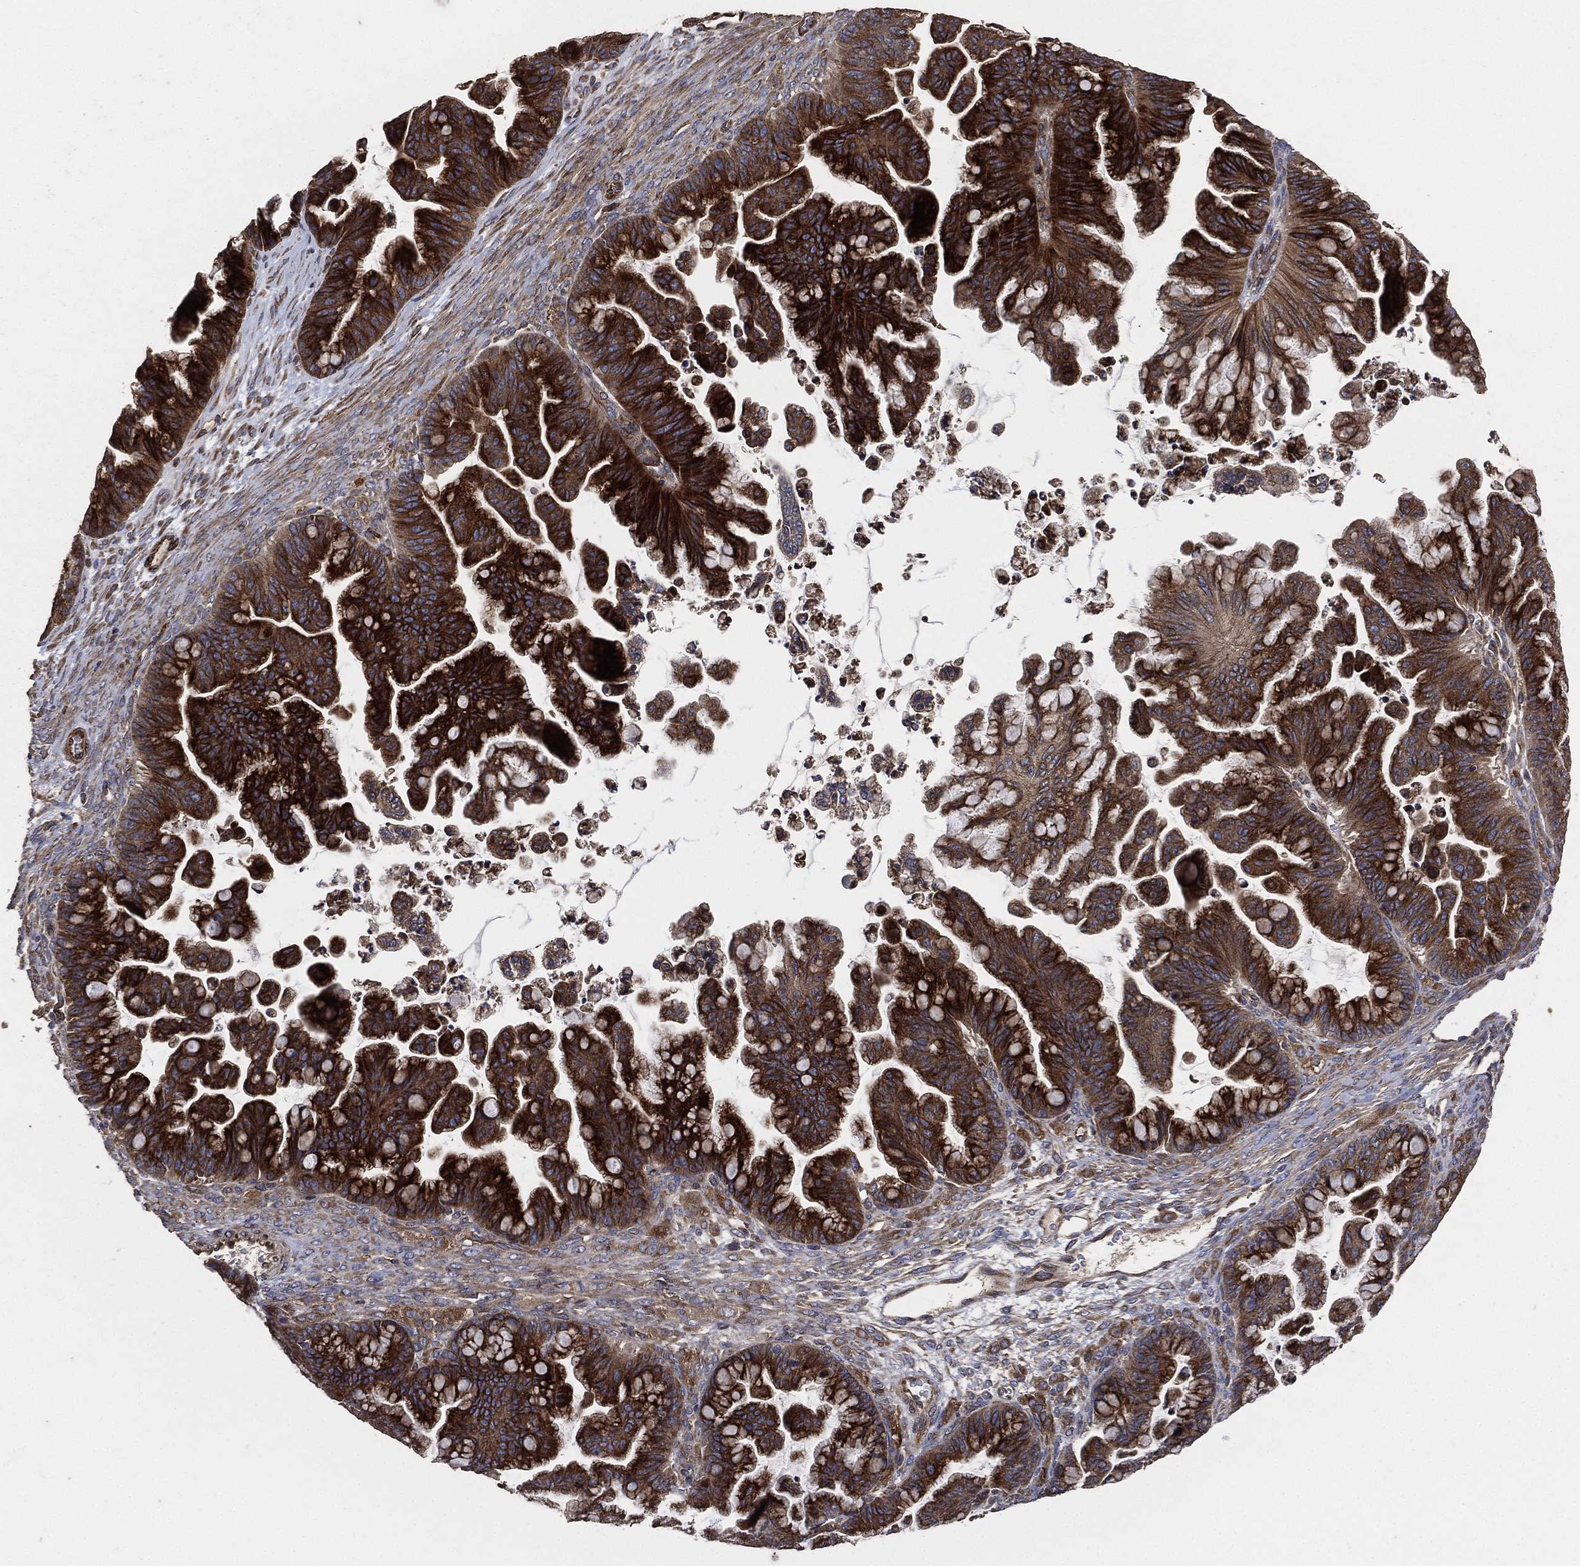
{"staining": {"intensity": "strong", "quantity": ">75%", "location": "cytoplasmic/membranous"}, "tissue": "ovarian cancer", "cell_type": "Tumor cells", "image_type": "cancer", "snomed": [{"axis": "morphology", "description": "Cystadenocarcinoma, mucinous, NOS"}, {"axis": "topography", "description": "Ovary"}], "caption": "An IHC photomicrograph of tumor tissue is shown. Protein staining in brown shows strong cytoplasmic/membranous positivity in ovarian mucinous cystadenocarcinoma within tumor cells.", "gene": "STK3", "patient": {"sex": "female", "age": 67}}